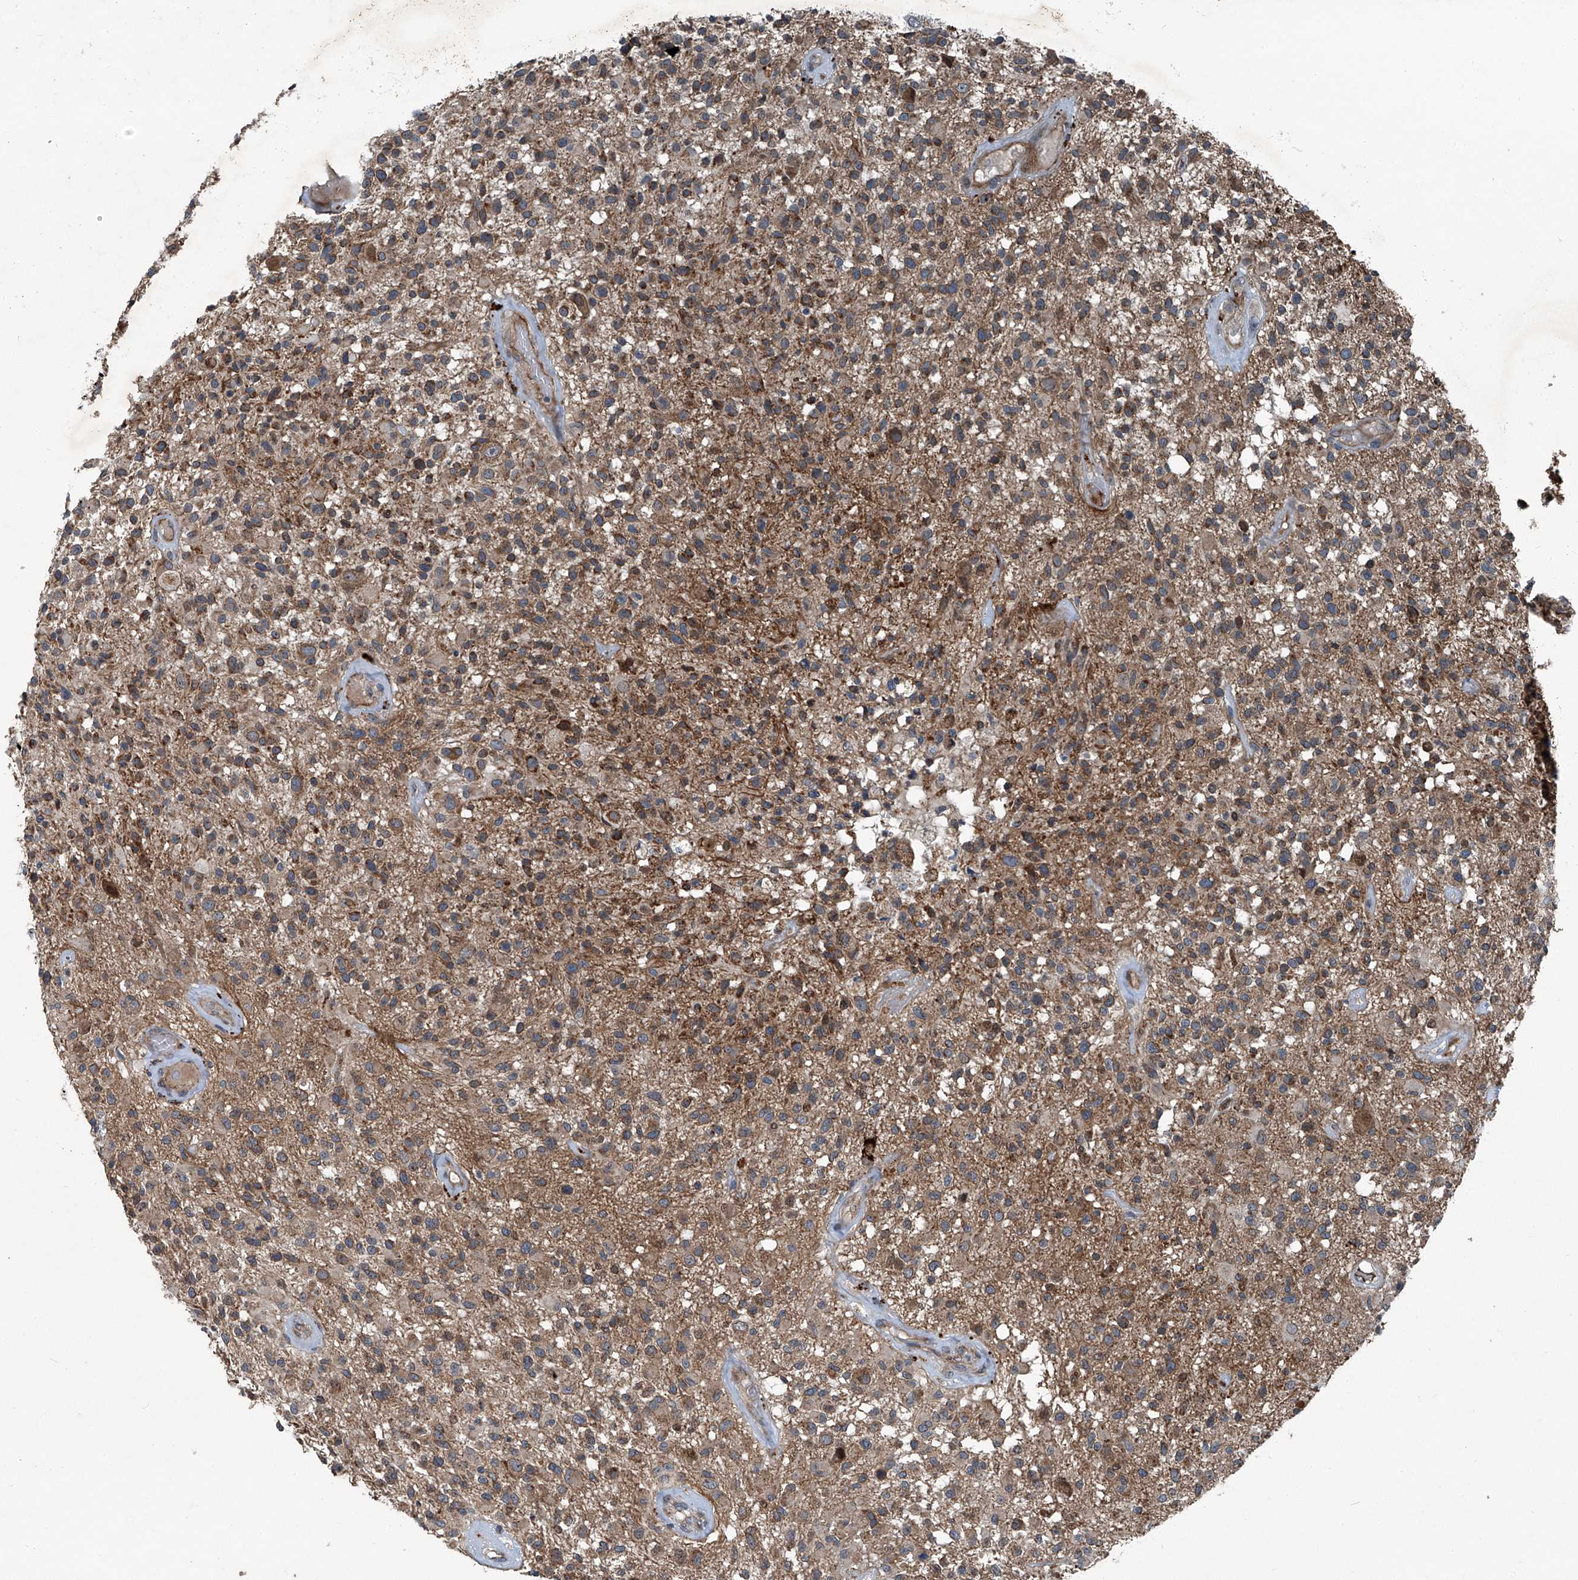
{"staining": {"intensity": "moderate", "quantity": ">75%", "location": "cytoplasmic/membranous"}, "tissue": "glioma", "cell_type": "Tumor cells", "image_type": "cancer", "snomed": [{"axis": "morphology", "description": "Glioma, malignant, High grade"}, {"axis": "morphology", "description": "Glioblastoma, NOS"}, {"axis": "topography", "description": "Brain"}], "caption": "Glioma was stained to show a protein in brown. There is medium levels of moderate cytoplasmic/membranous expression in approximately >75% of tumor cells.", "gene": "SENP2", "patient": {"sex": "male", "age": 60}}